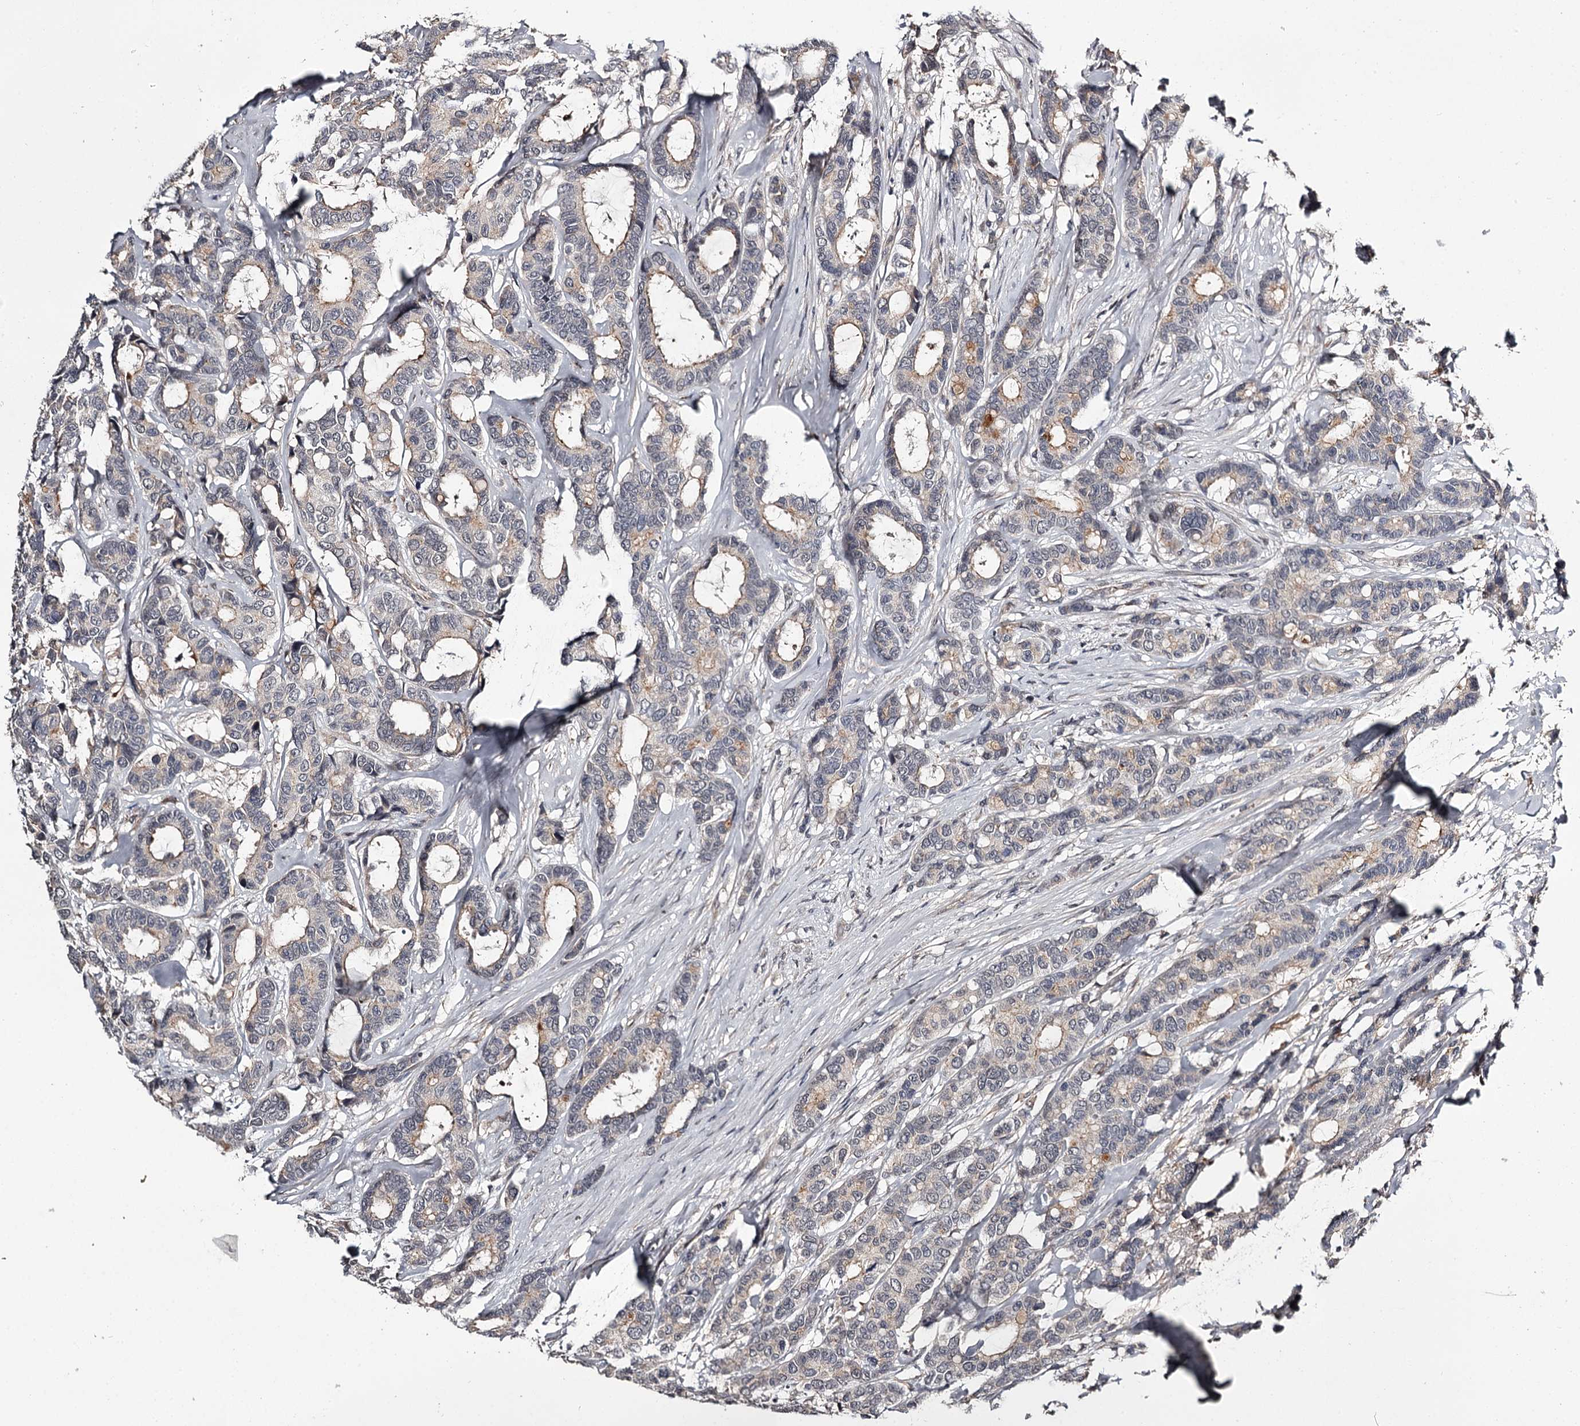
{"staining": {"intensity": "moderate", "quantity": "<25%", "location": "cytoplasmic/membranous"}, "tissue": "breast cancer", "cell_type": "Tumor cells", "image_type": "cancer", "snomed": [{"axis": "morphology", "description": "Duct carcinoma"}, {"axis": "topography", "description": "Breast"}], "caption": "A brown stain highlights moderate cytoplasmic/membranous staining of a protein in breast cancer (invasive ductal carcinoma) tumor cells. (IHC, brightfield microscopy, high magnification).", "gene": "CWF19L2", "patient": {"sex": "female", "age": 87}}